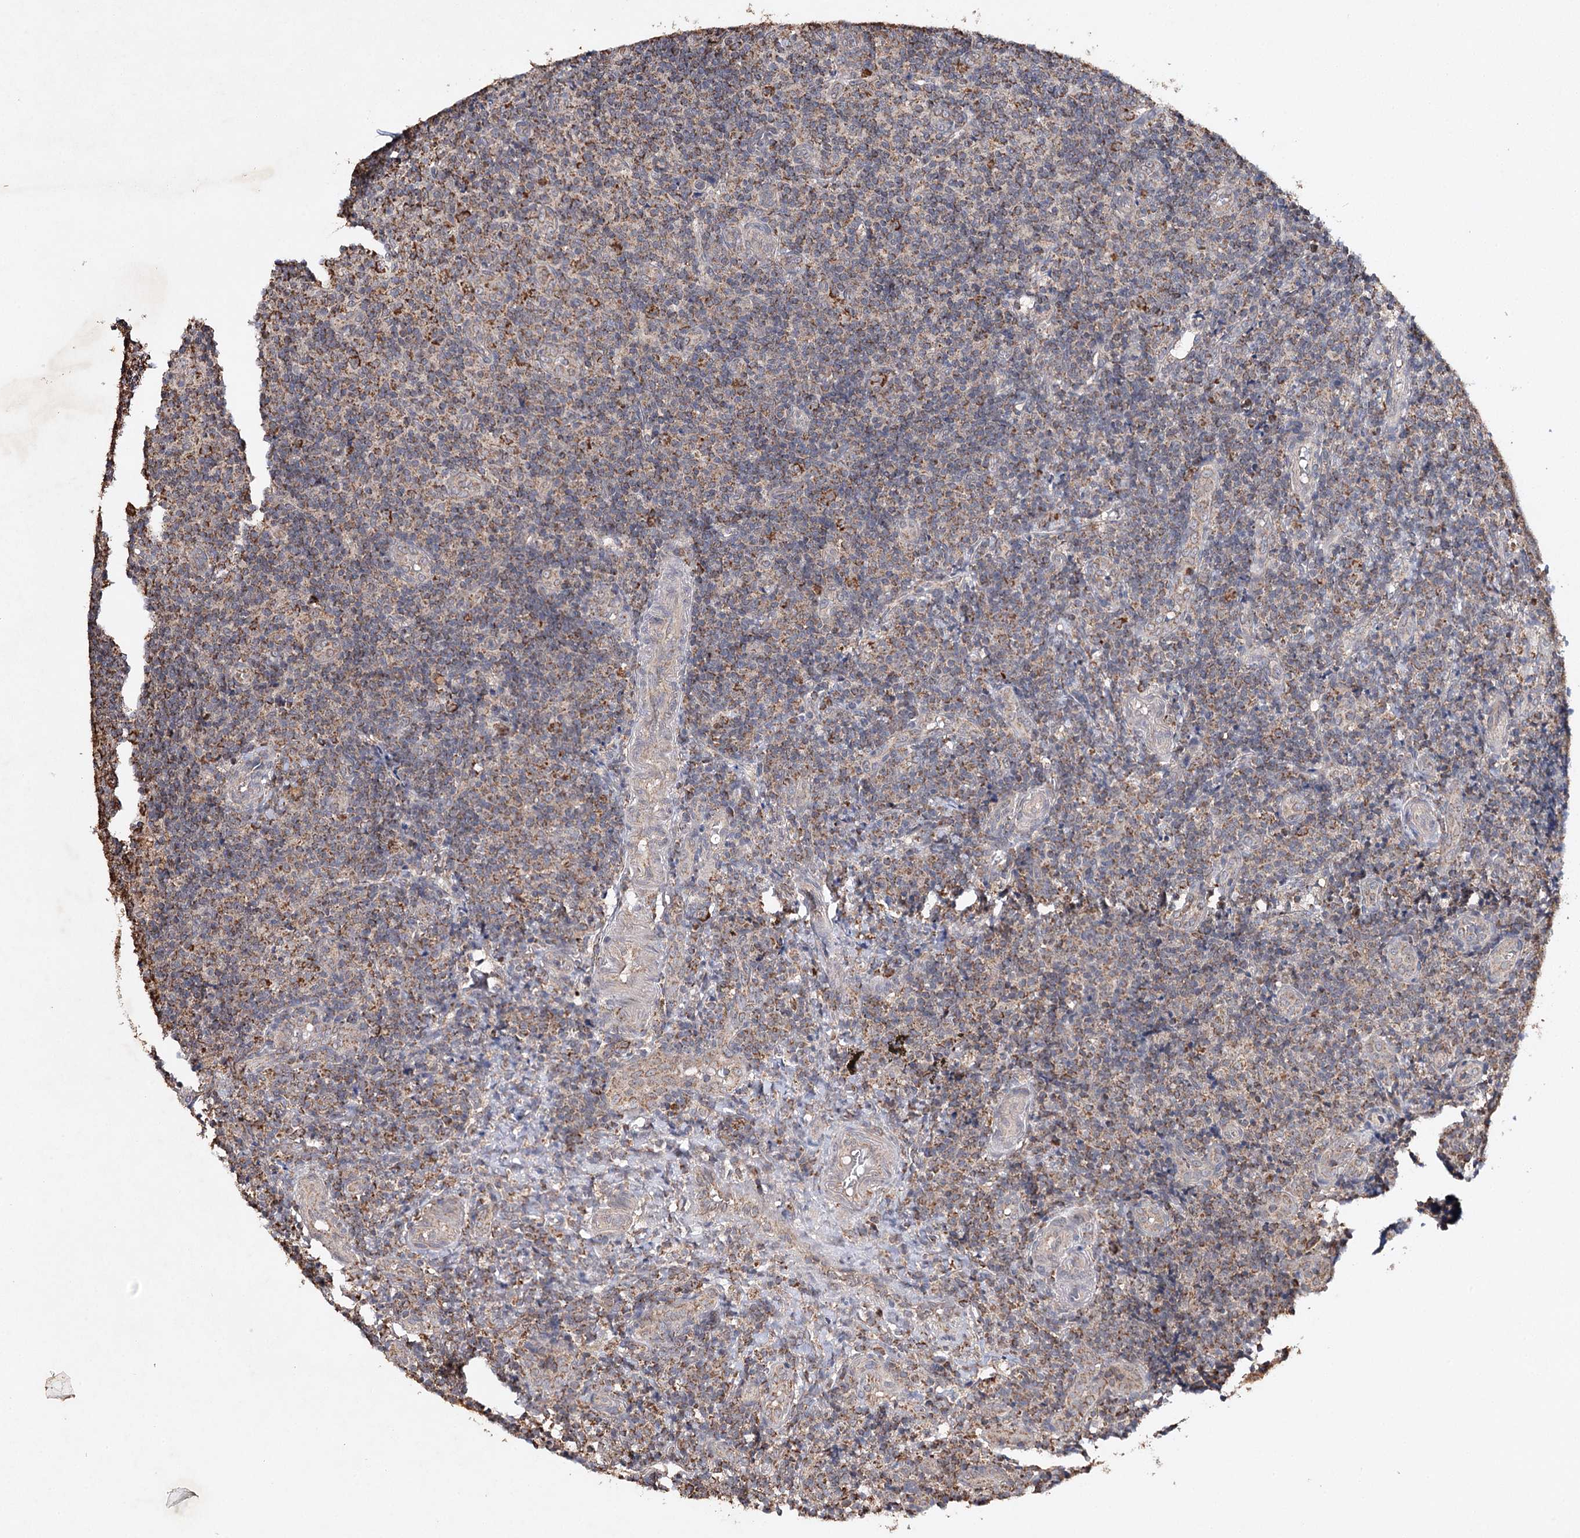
{"staining": {"intensity": "moderate", "quantity": ">75%", "location": "cytoplasmic/membranous"}, "tissue": "tonsil", "cell_type": "Germinal center cells", "image_type": "normal", "snomed": [{"axis": "morphology", "description": "Normal tissue, NOS"}, {"axis": "topography", "description": "Tonsil"}], "caption": "Immunohistochemical staining of unremarkable tonsil displays medium levels of moderate cytoplasmic/membranous positivity in about >75% of germinal center cells.", "gene": "PIK3CB", "patient": {"sex": "female", "age": 19}}